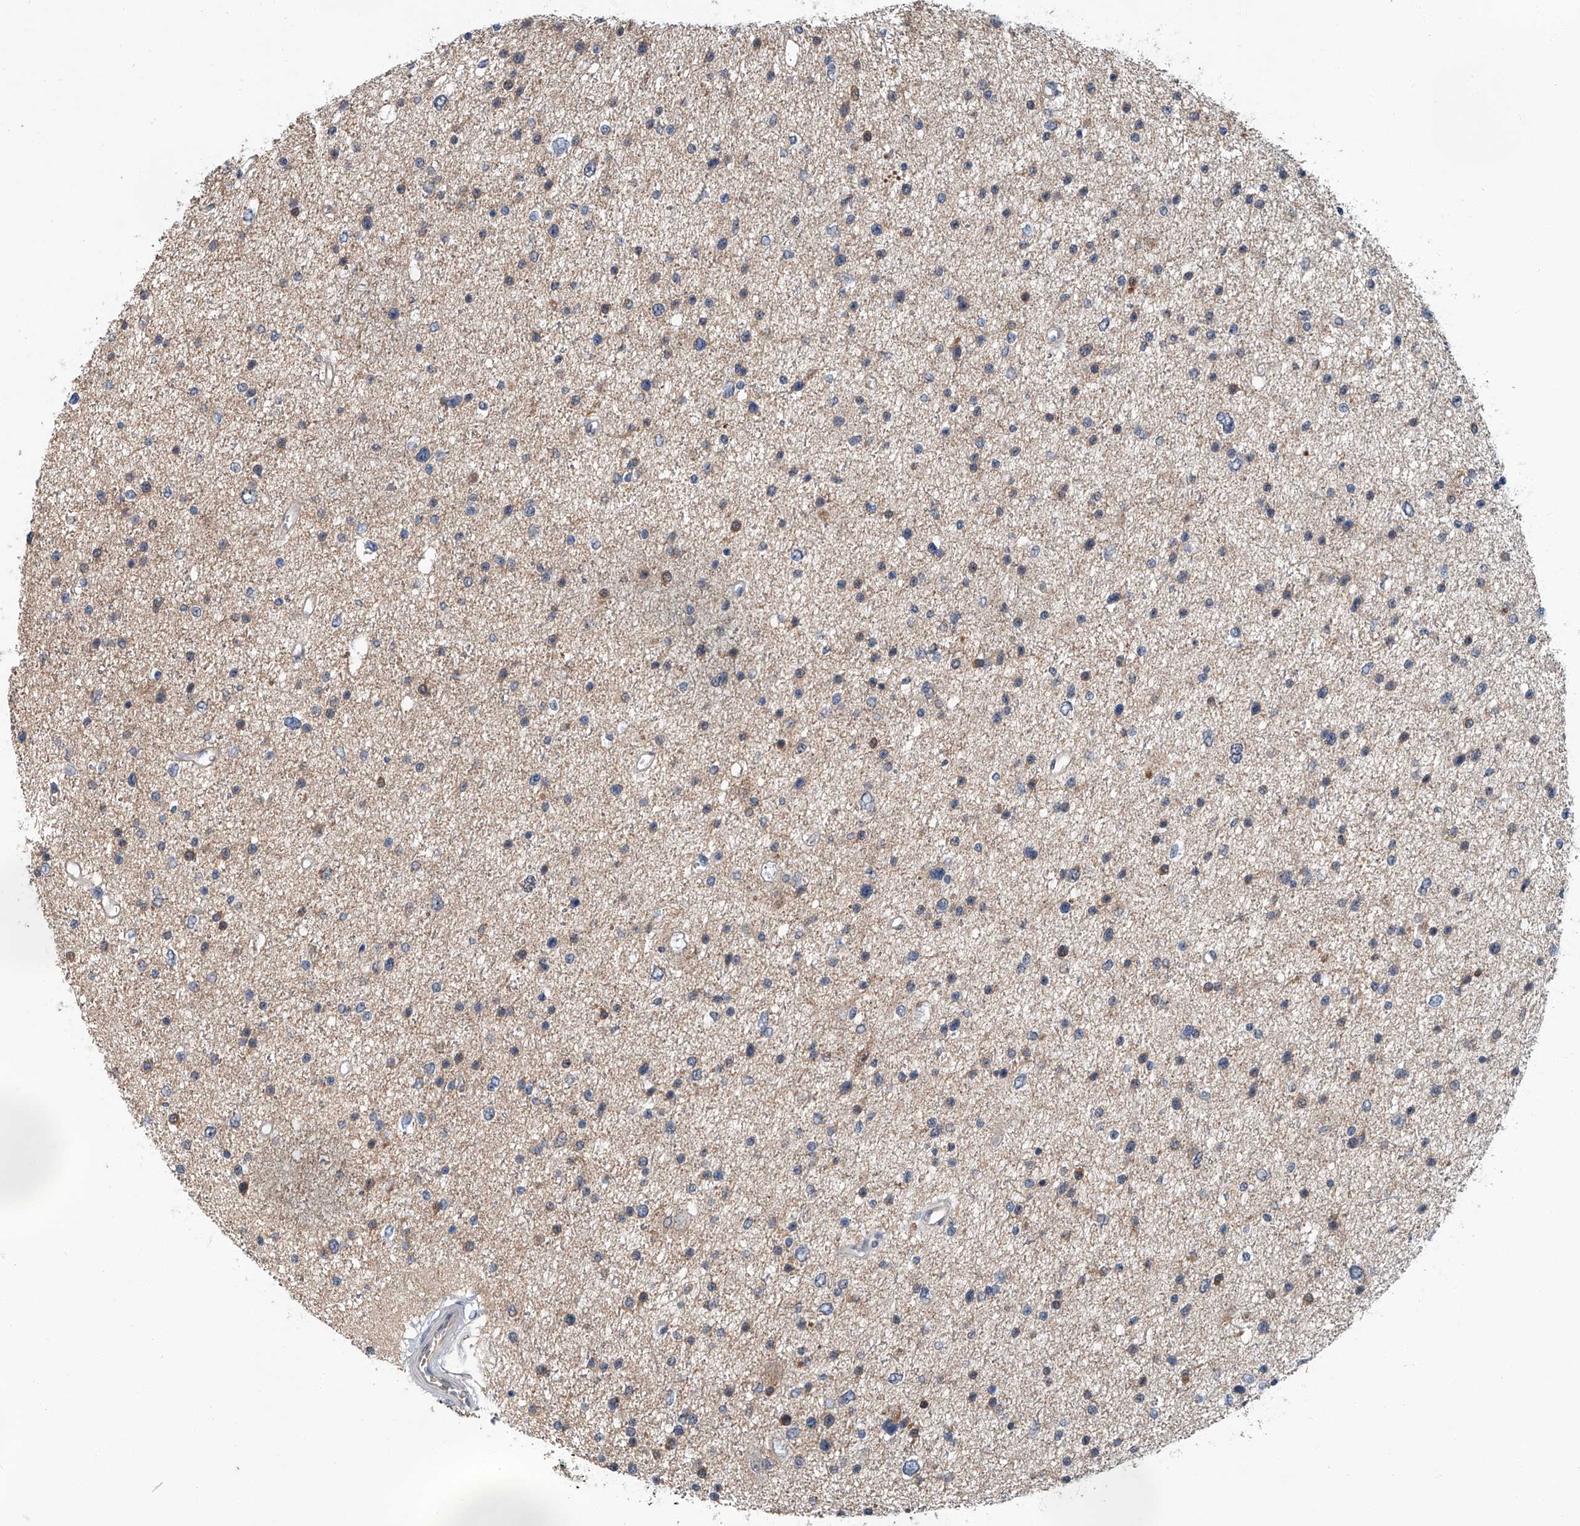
{"staining": {"intensity": "negative", "quantity": "none", "location": "none"}, "tissue": "glioma", "cell_type": "Tumor cells", "image_type": "cancer", "snomed": [{"axis": "morphology", "description": "Glioma, malignant, Low grade"}, {"axis": "topography", "description": "Brain"}], "caption": "High magnification brightfield microscopy of malignant glioma (low-grade) stained with DAB (brown) and counterstained with hematoxylin (blue): tumor cells show no significant positivity. (Stains: DAB immunohistochemistry (IHC) with hematoxylin counter stain, Microscopy: brightfield microscopy at high magnification).", "gene": "CLK1", "patient": {"sex": "female", "age": 37}}